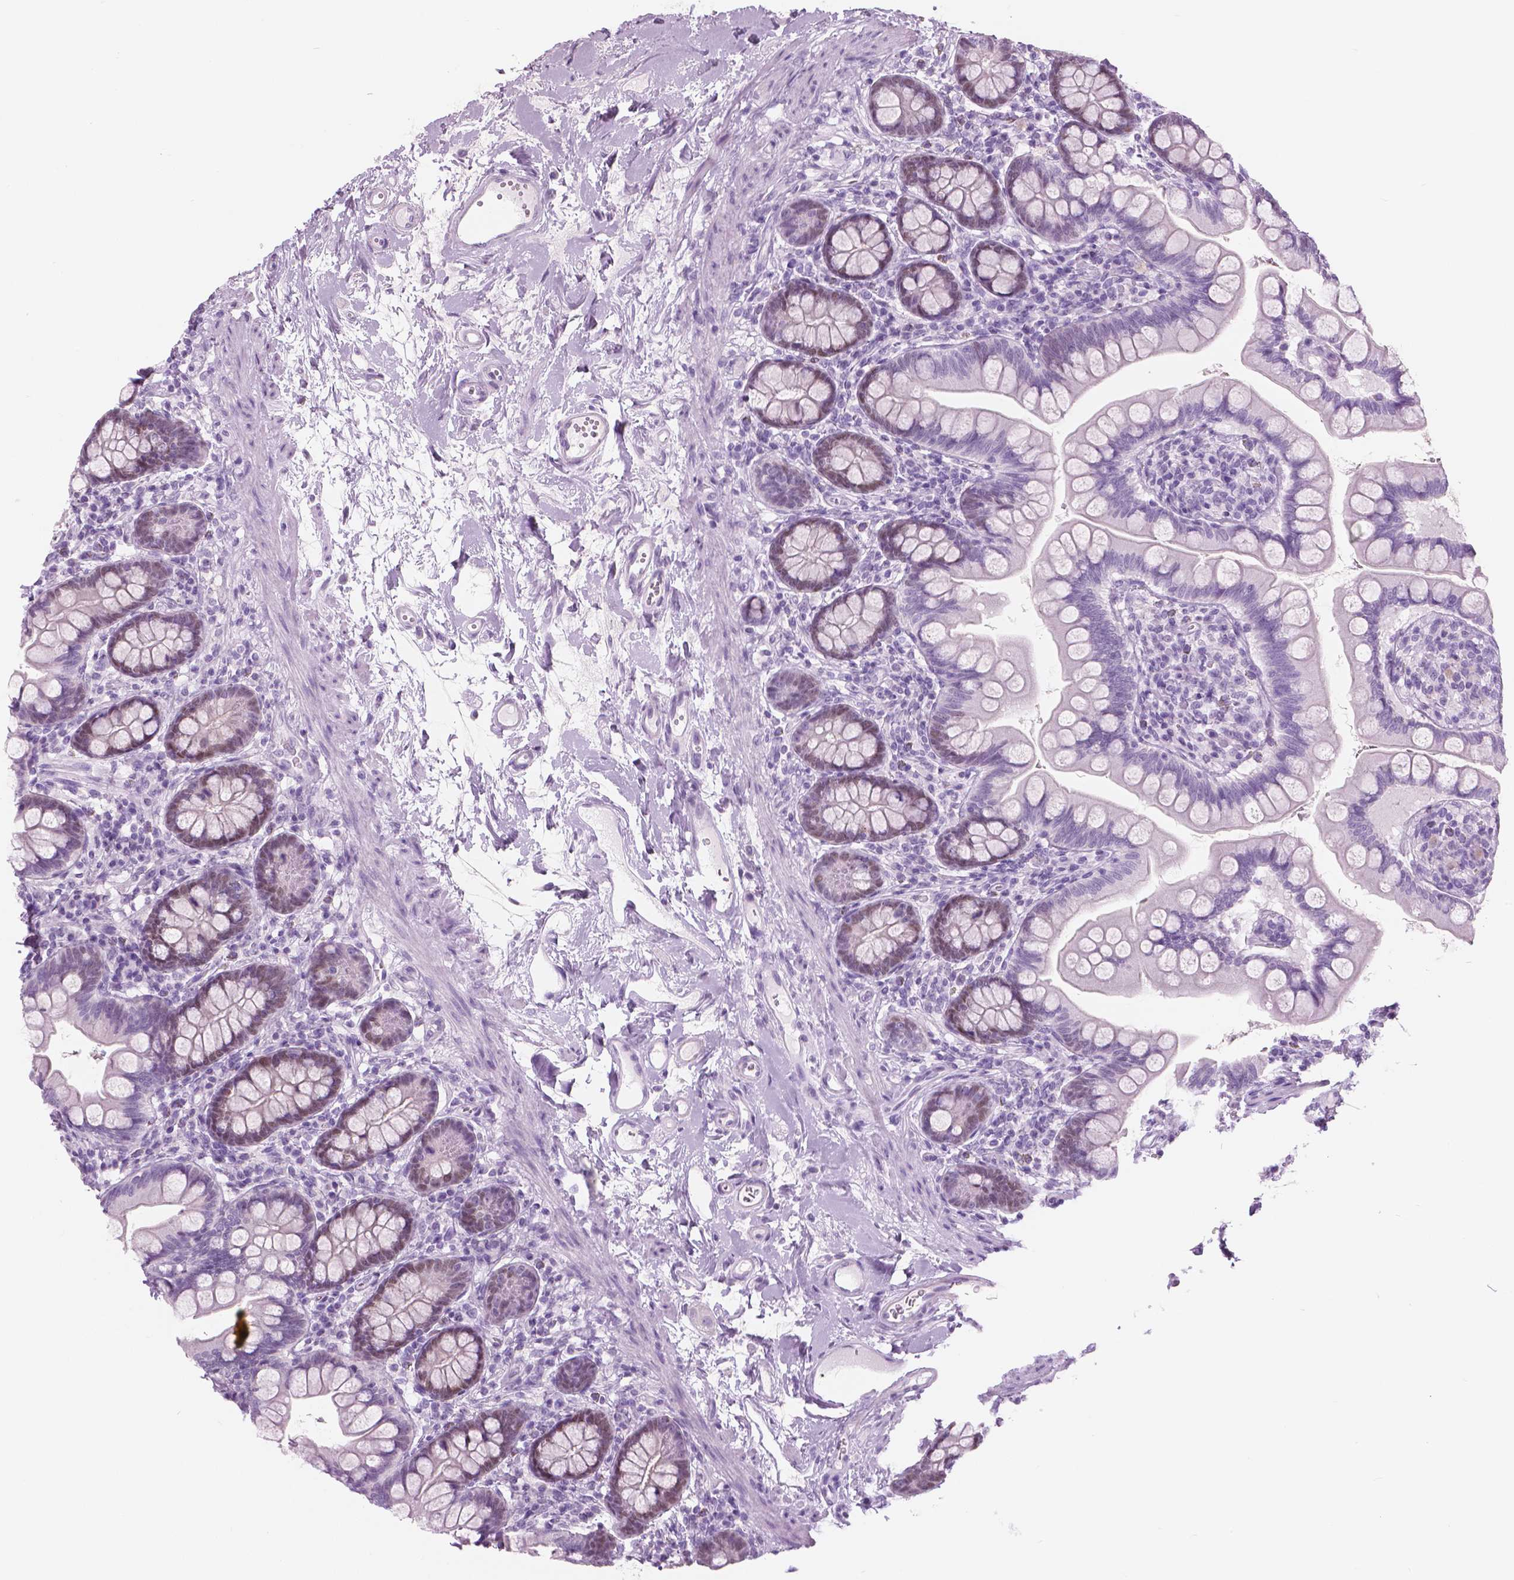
{"staining": {"intensity": "weak", "quantity": "25%-75%", "location": "nuclear"}, "tissue": "small intestine", "cell_type": "Glandular cells", "image_type": "normal", "snomed": [{"axis": "morphology", "description": "Normal tissue, NOS"}, {"axis": "topography", "description": "Small intestine"}], "caption": "Weak nuclear positivity is appreciated in about 25%-75% of glandular cells in unremarkable small intestine. The staining was performed using DAB, with brown indicating positive protein expression. Nuclei are stained blue with hematoxylin.", "gene": "SFTPD", "patient": {"sex": "female", "age": 56}}